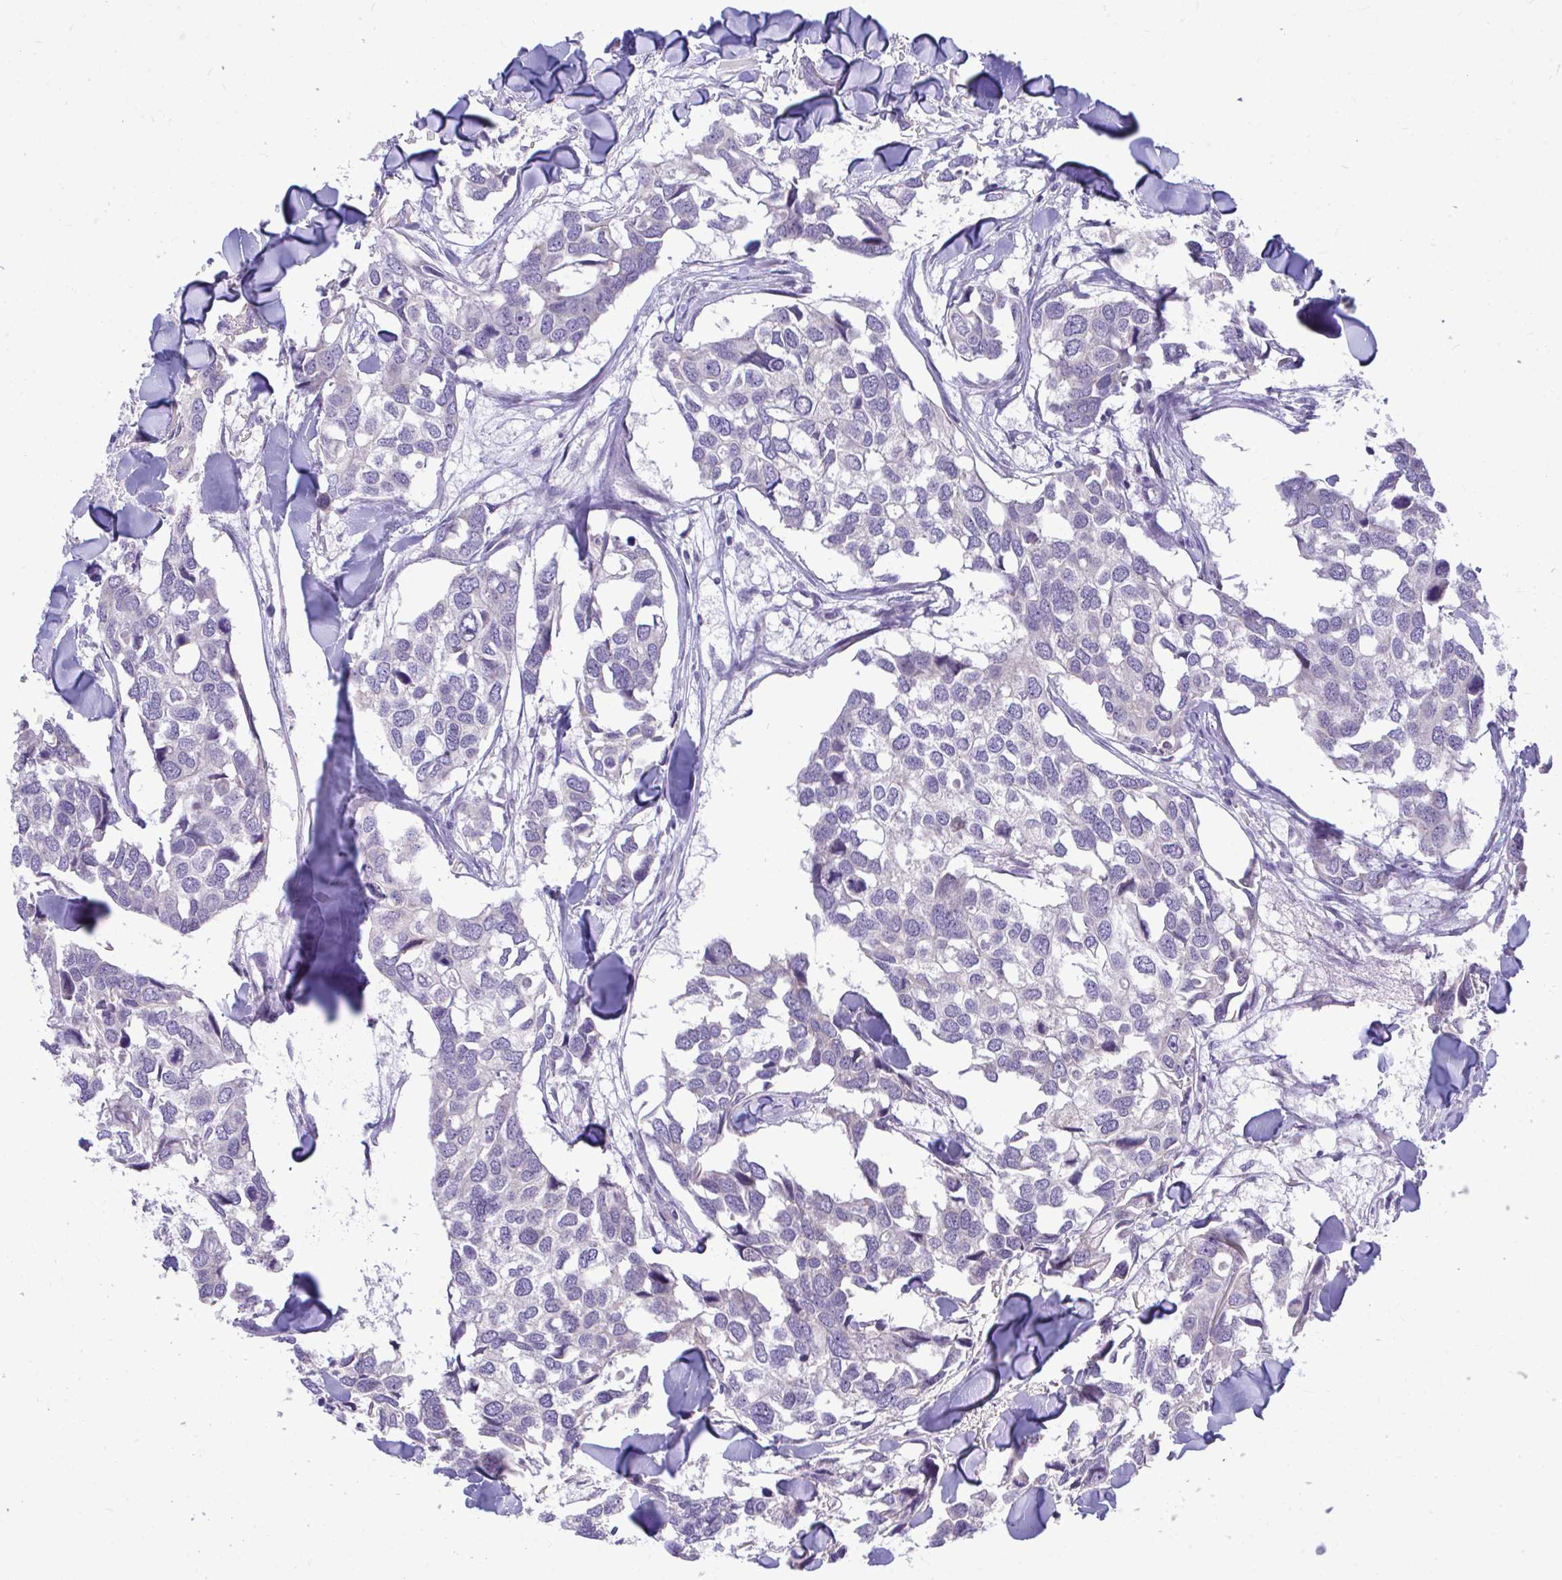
{"staining": {"intensity": "negative", "quantity": "none", "location": "none"}, "tissue": "breast cancer", "cell_type": "Tumor cells", "image_type": "cancer", "snomed": [{"axis": "morphology", "description": "Duct carcinoma"}, {"axis": "topography", "description": "Breast"}], "caption": "Immunohistochemistry (IHC) image of breast cancer (invasive ductal carcinoma) stained for a protein (brown), which shows no expression in tumor cells. The staining was performed using DAB to visualize the protein expression in brown, while the nuclei were stained in blue with hematoxylin (Magnification: 20x).", "gene": "PIGK", "patient": {"sex": "female", "age": 83}}